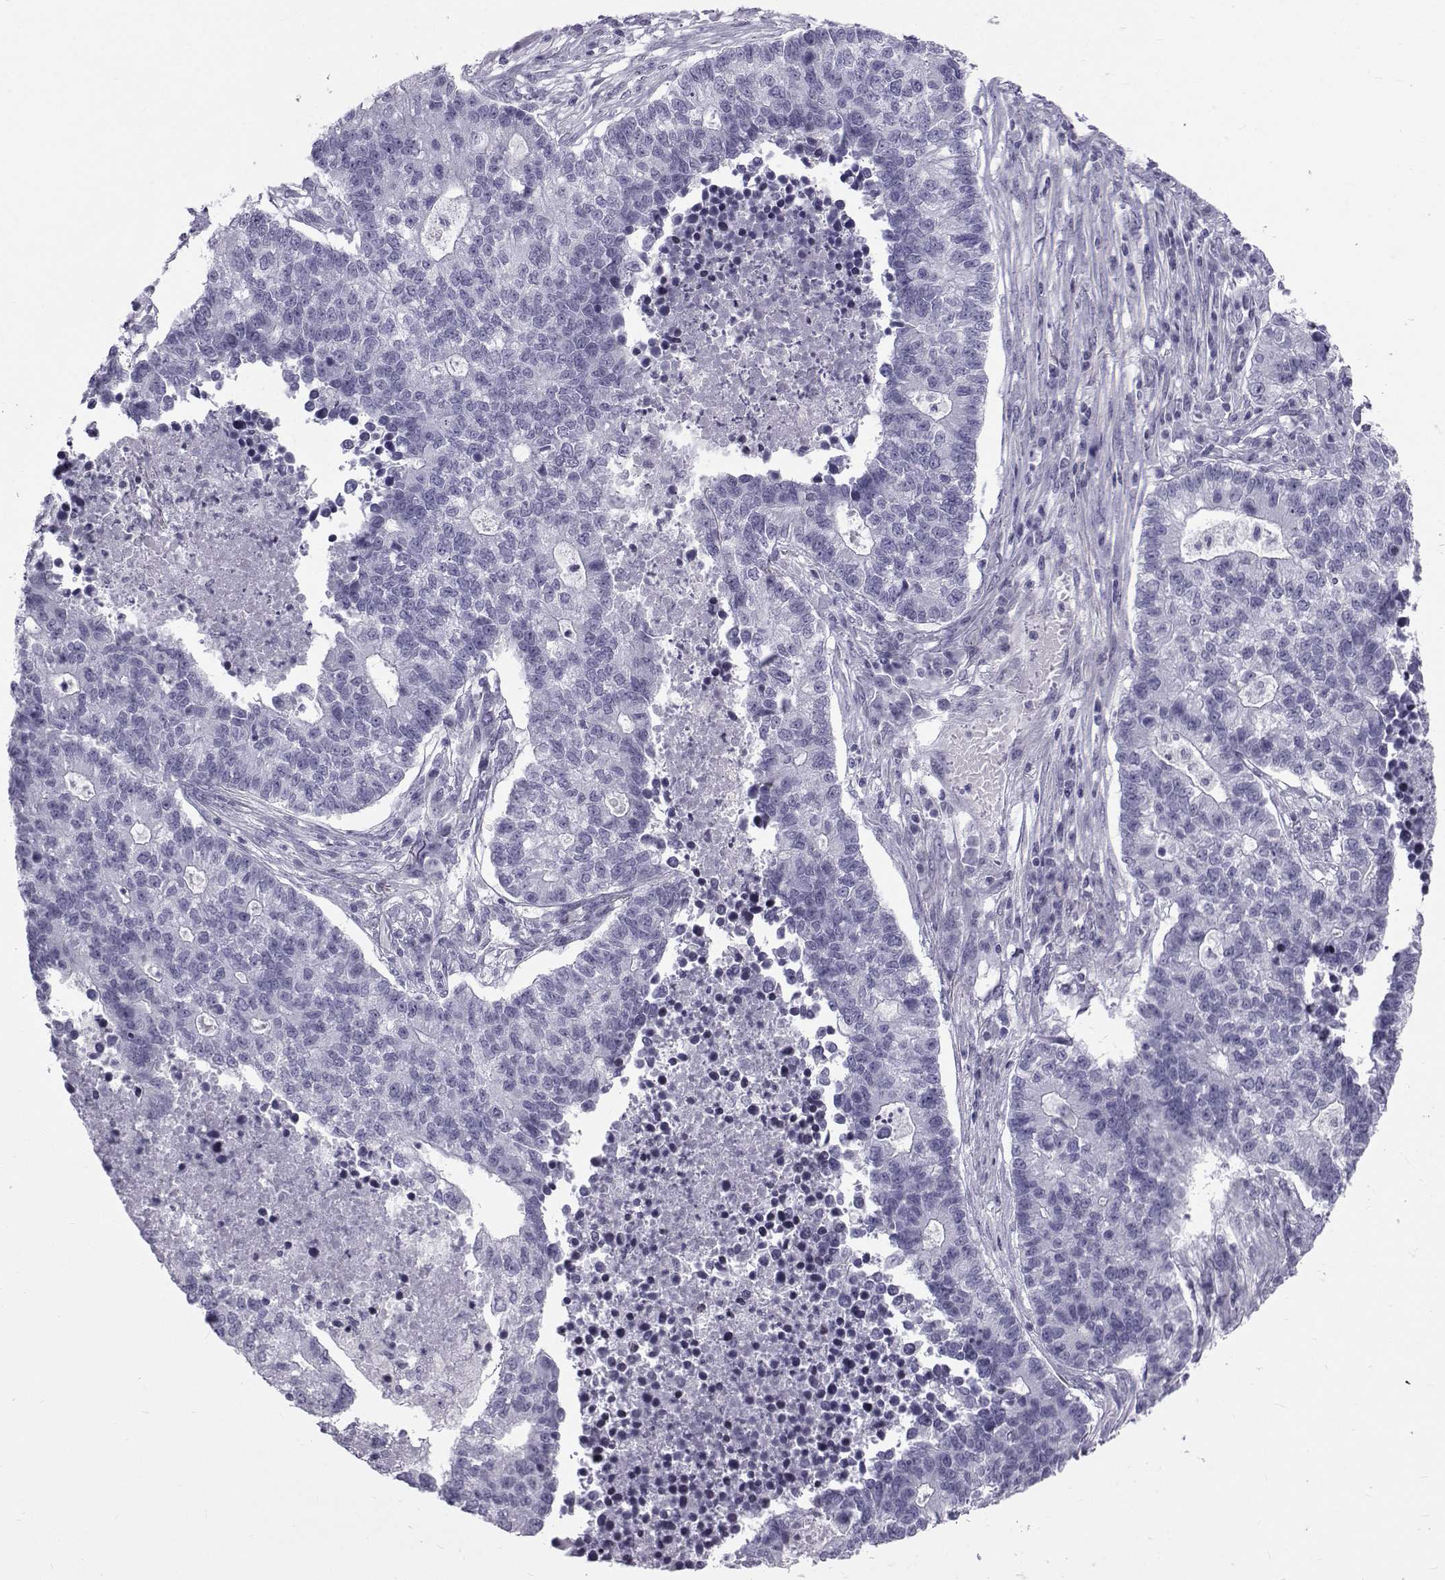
{"staining": {"intensity": "negative", "quantity": "none", "location": "none"}, "tissue": "lung cancer", "cell_type": "Tumor cells", "image_type": "cancer", "snomed": [{"axis": "morphology", "description": "Adenocarcinoma, NOS"}, {"axis": "topography", "description": "Lung"}], "caption": "Lung adenocarcinoma stained for a protein using immunohistochemistry demonstrates no positivity tumor cells.", "gene": "SPANXD", "patient": {"sex": "male", "age": 57}}